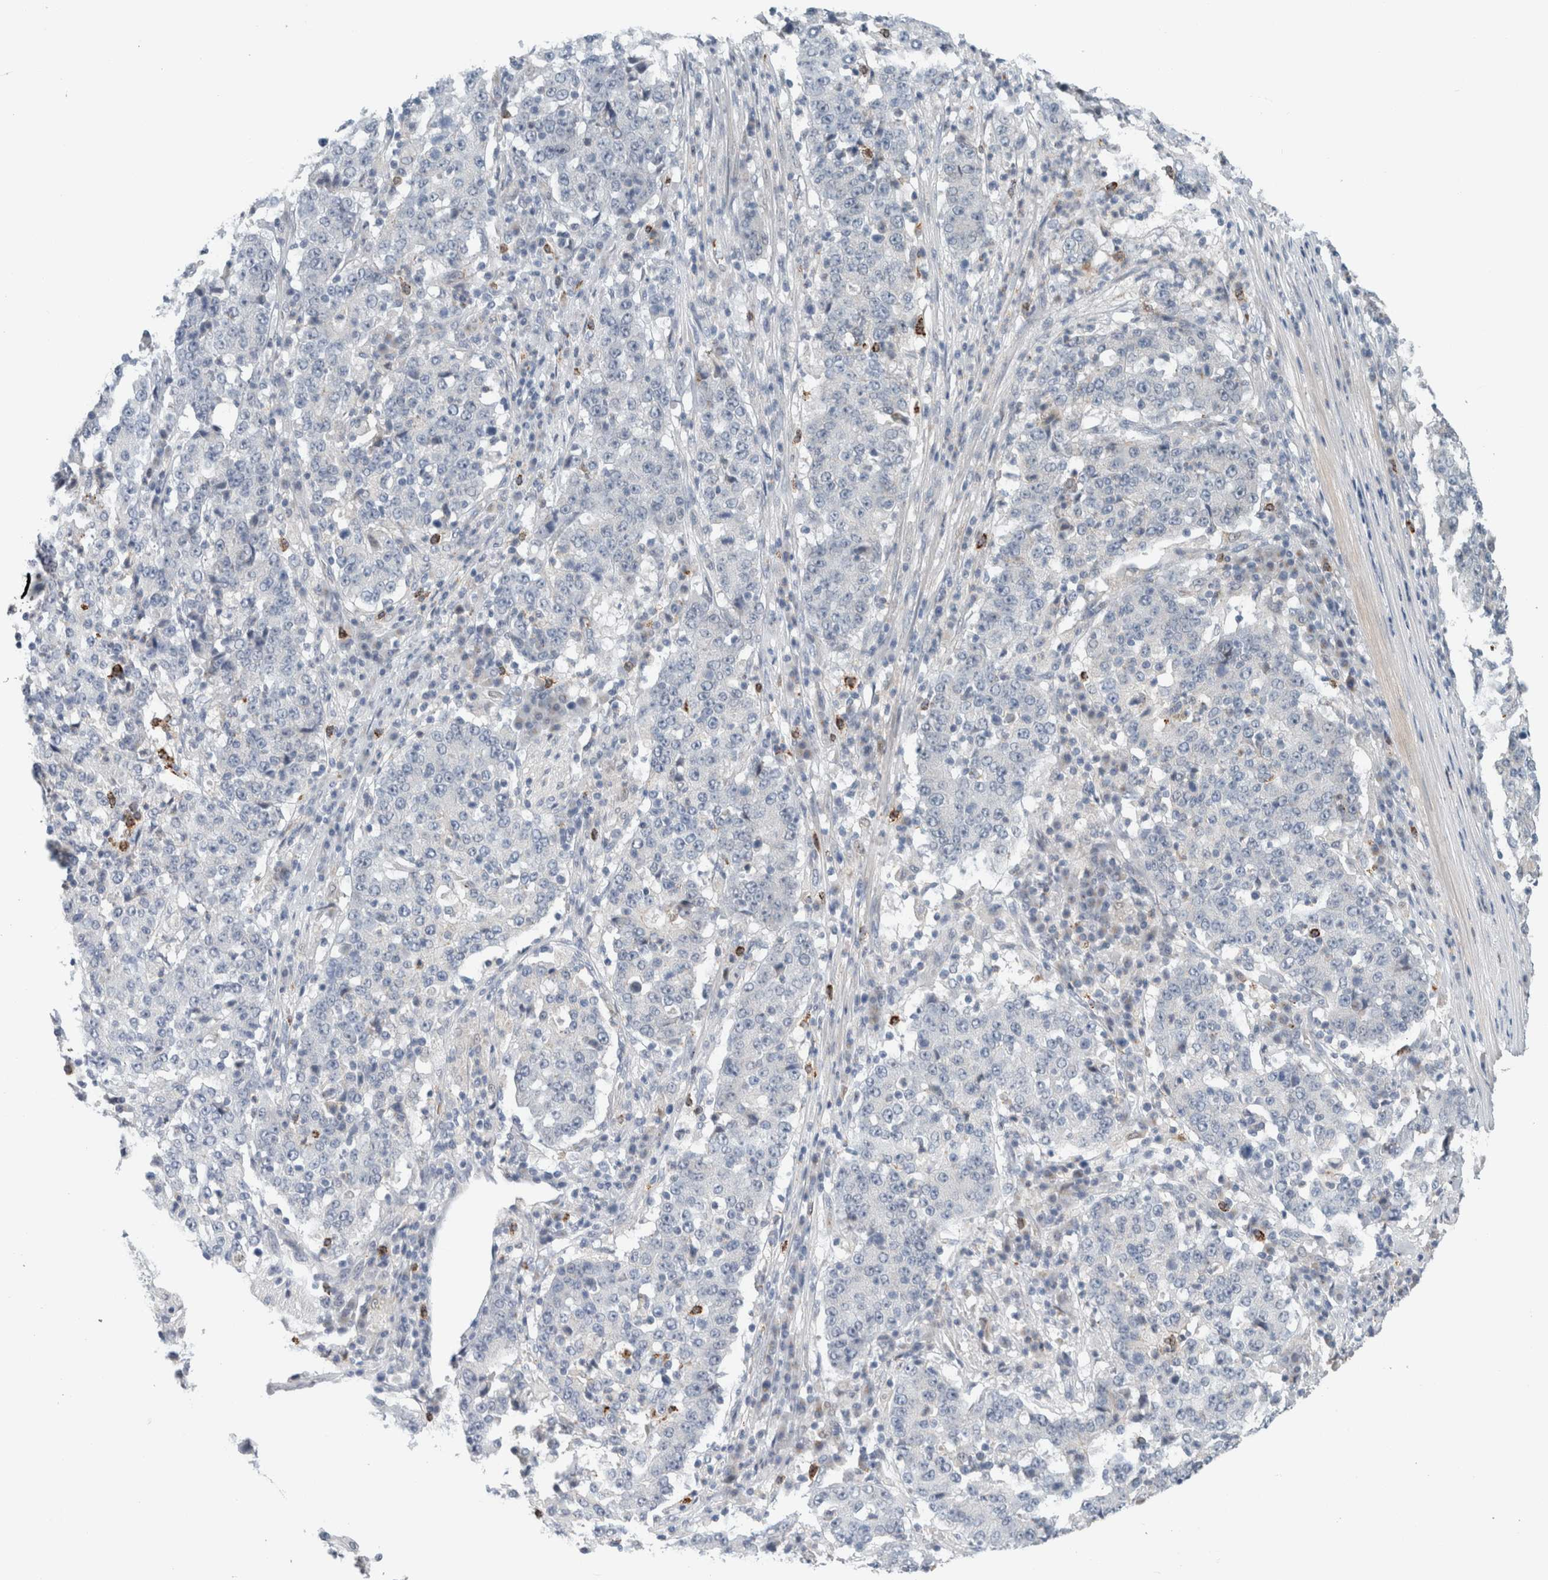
{"staining": {"intensity": "negative", "quantity": "none", "location": "none"}, "tissue": "stomach cancer", "cell_type": "Tumor cells", "image_type": "cancer", "snomed": [{"axis": "morphology", "description": "Adenocarcinoma, NOS"}, {"axis": "topography", "description": "Stomach"}], "caption": "Protein analysis of stomach cancer (adenocarcinoma) displays no significant positivity in tumor cells. (Stains: DAB immunohistochemistry with hematoxylin counter stain, Microscopy: brightfield microscopy at high magnification).", "gene": "CRAT", "patient": {"sex": "male", "age": 59}}